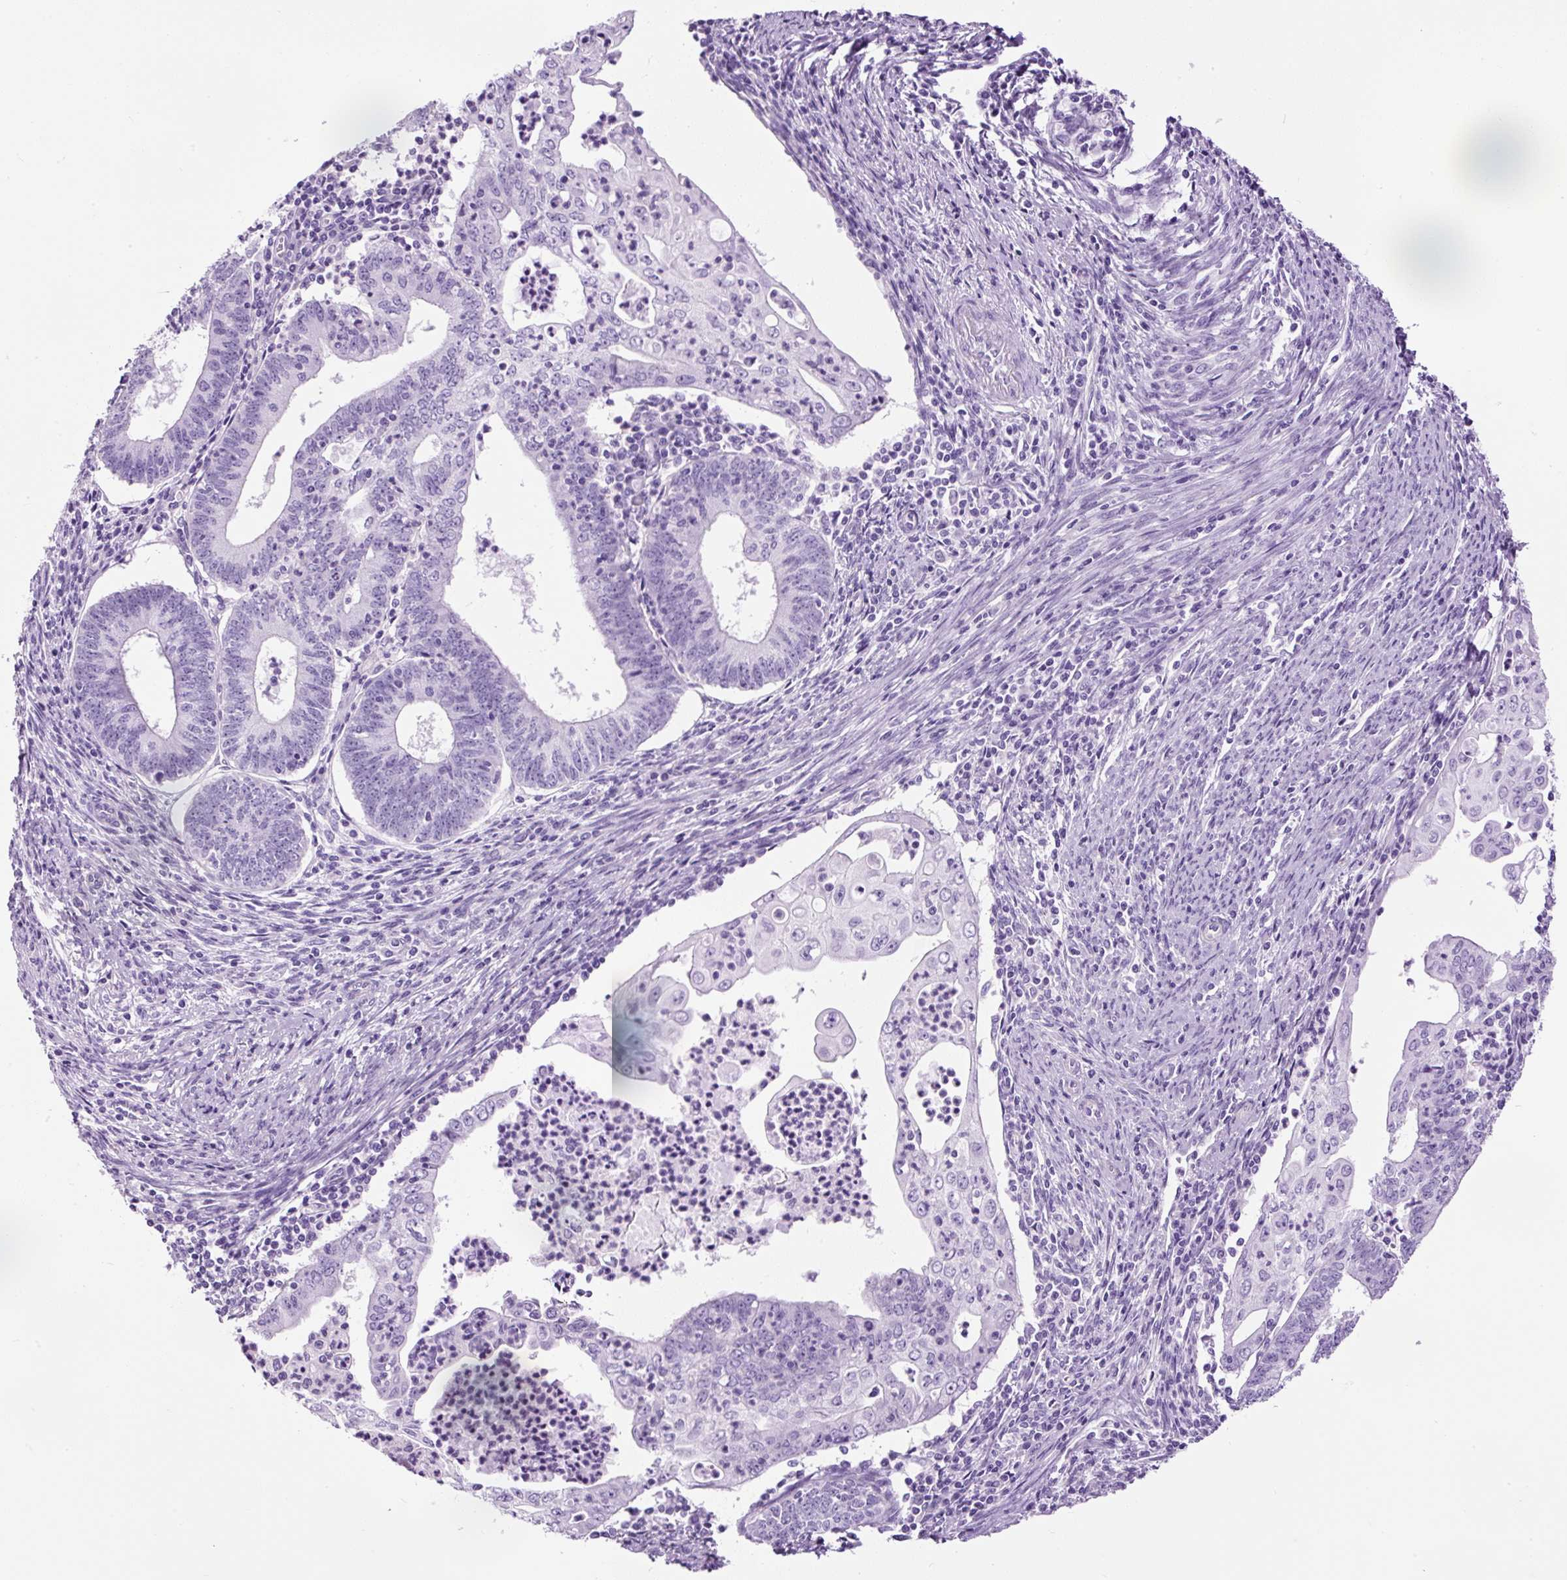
{"staining": {"intensity": "negative", "quantity": "none", "location": "none"}, "tissue": "endometrial cancer", "cell_type": "Tumor cells", "image_type": "cancer", "snomed": [{"axis": "morphology", "description": "Adenocarcinoma, NOS"}, {"axis": "topography", "description": "Endometrium"}], "caption": "Tumor cells are negative for protein expression in human adenocarcinoma (endometrial). (Brightfield microscopy of DAB IHC at high magnification).", "gene": "PDIA2", "patient": {"sex": "female", "age": 60}}